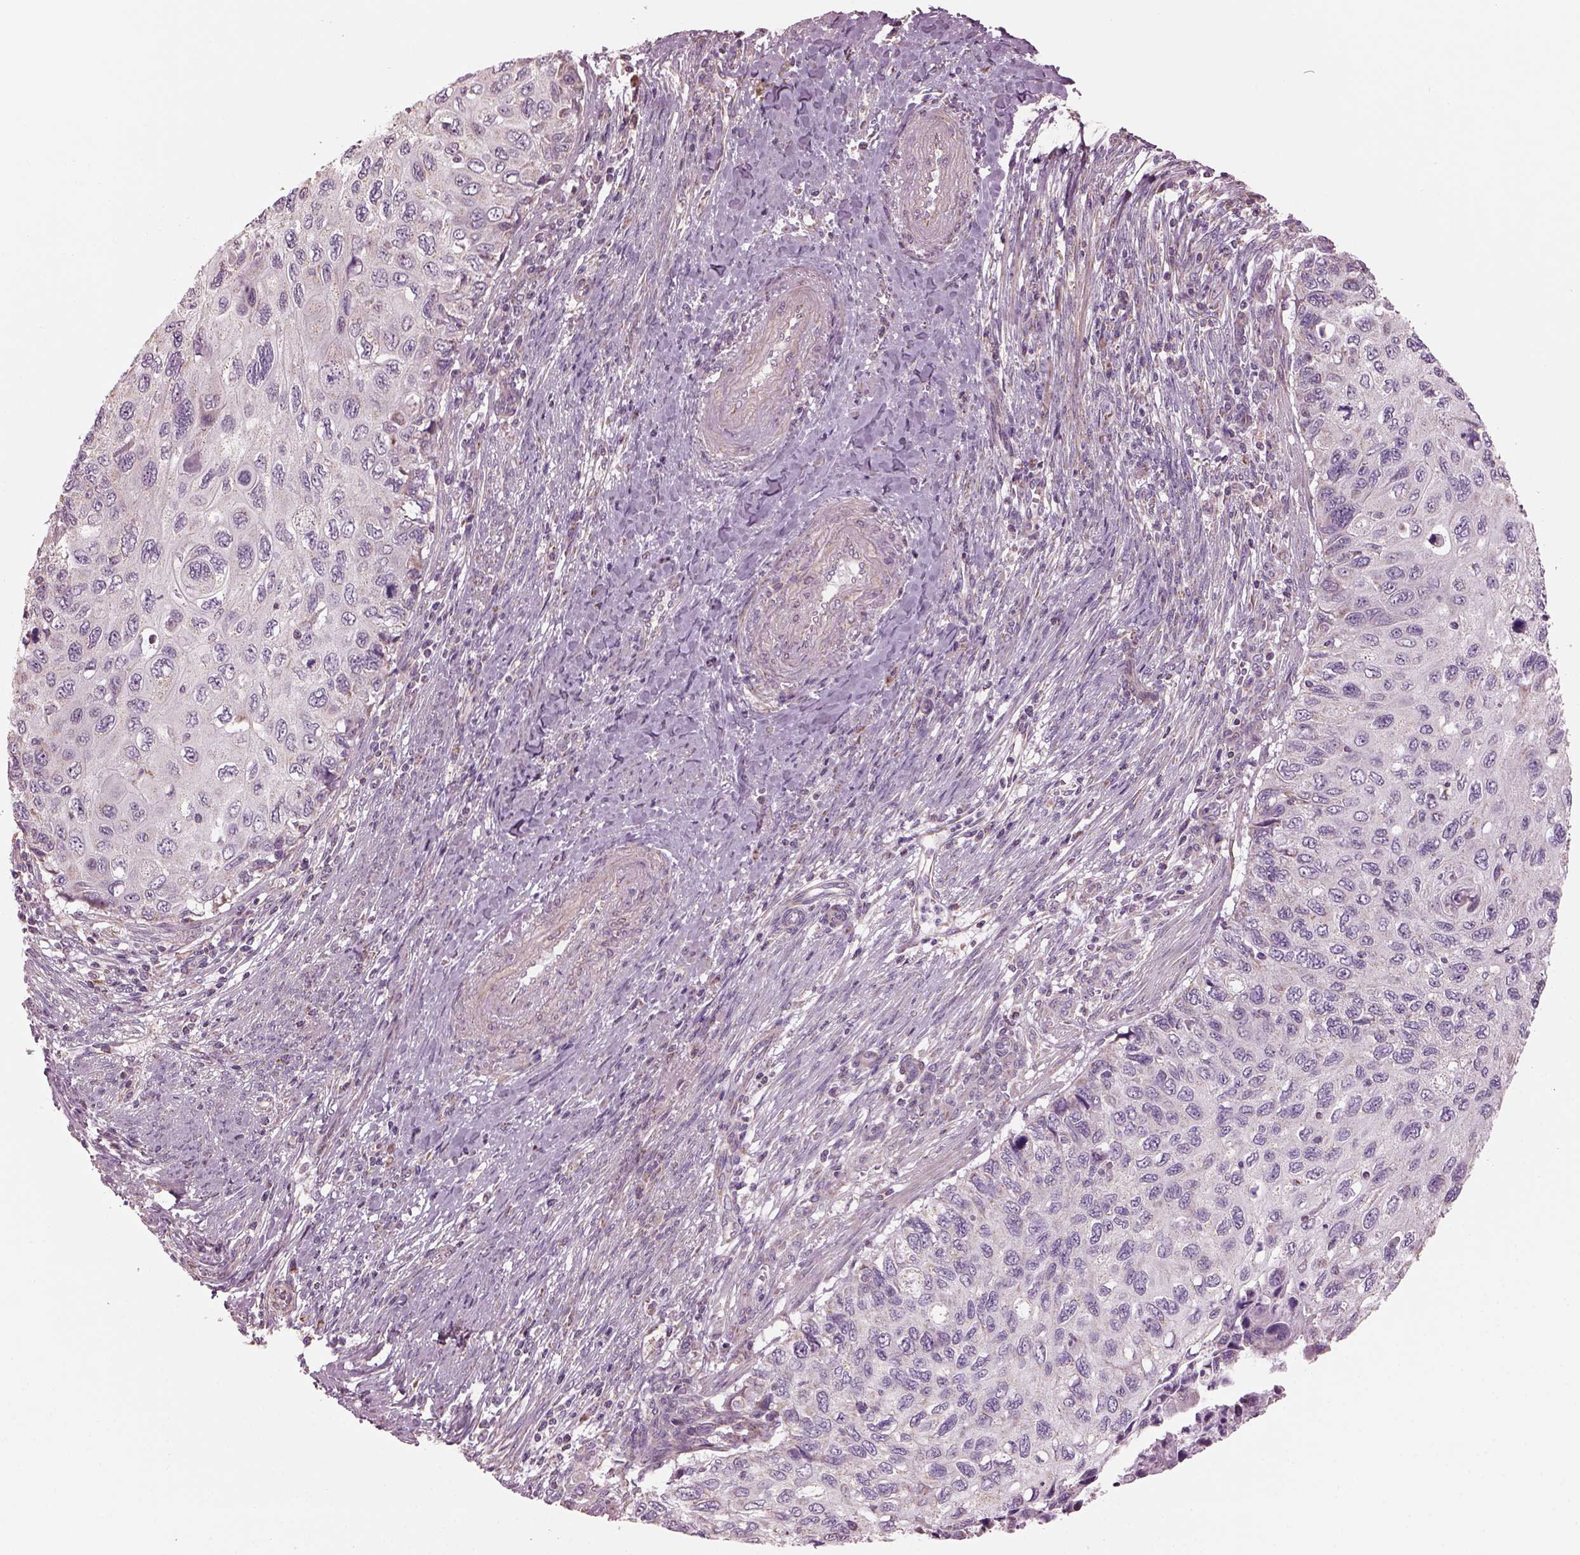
{"staining": {"intensity": "negative", "quantity": "none", "location": "none"}, "tissue": "cervical cancer", "cell_type": "Tumor cells", "image_type": "cancer", "snomed": [{"axis": "morphology", "description": "Squamous cell carcinoma, NOS"}, {"axis": "topography", "description": "Cervix"}], "caption": "An immunohistochemistry (IHC) histopathology image of squamous cell carcinoma (cervical) is shown. There is no staining in tumor cells of squamous cell carcinoma (cervical).", "gene": "SPATA7", "patient": {"sex": "female", "age": 70}}